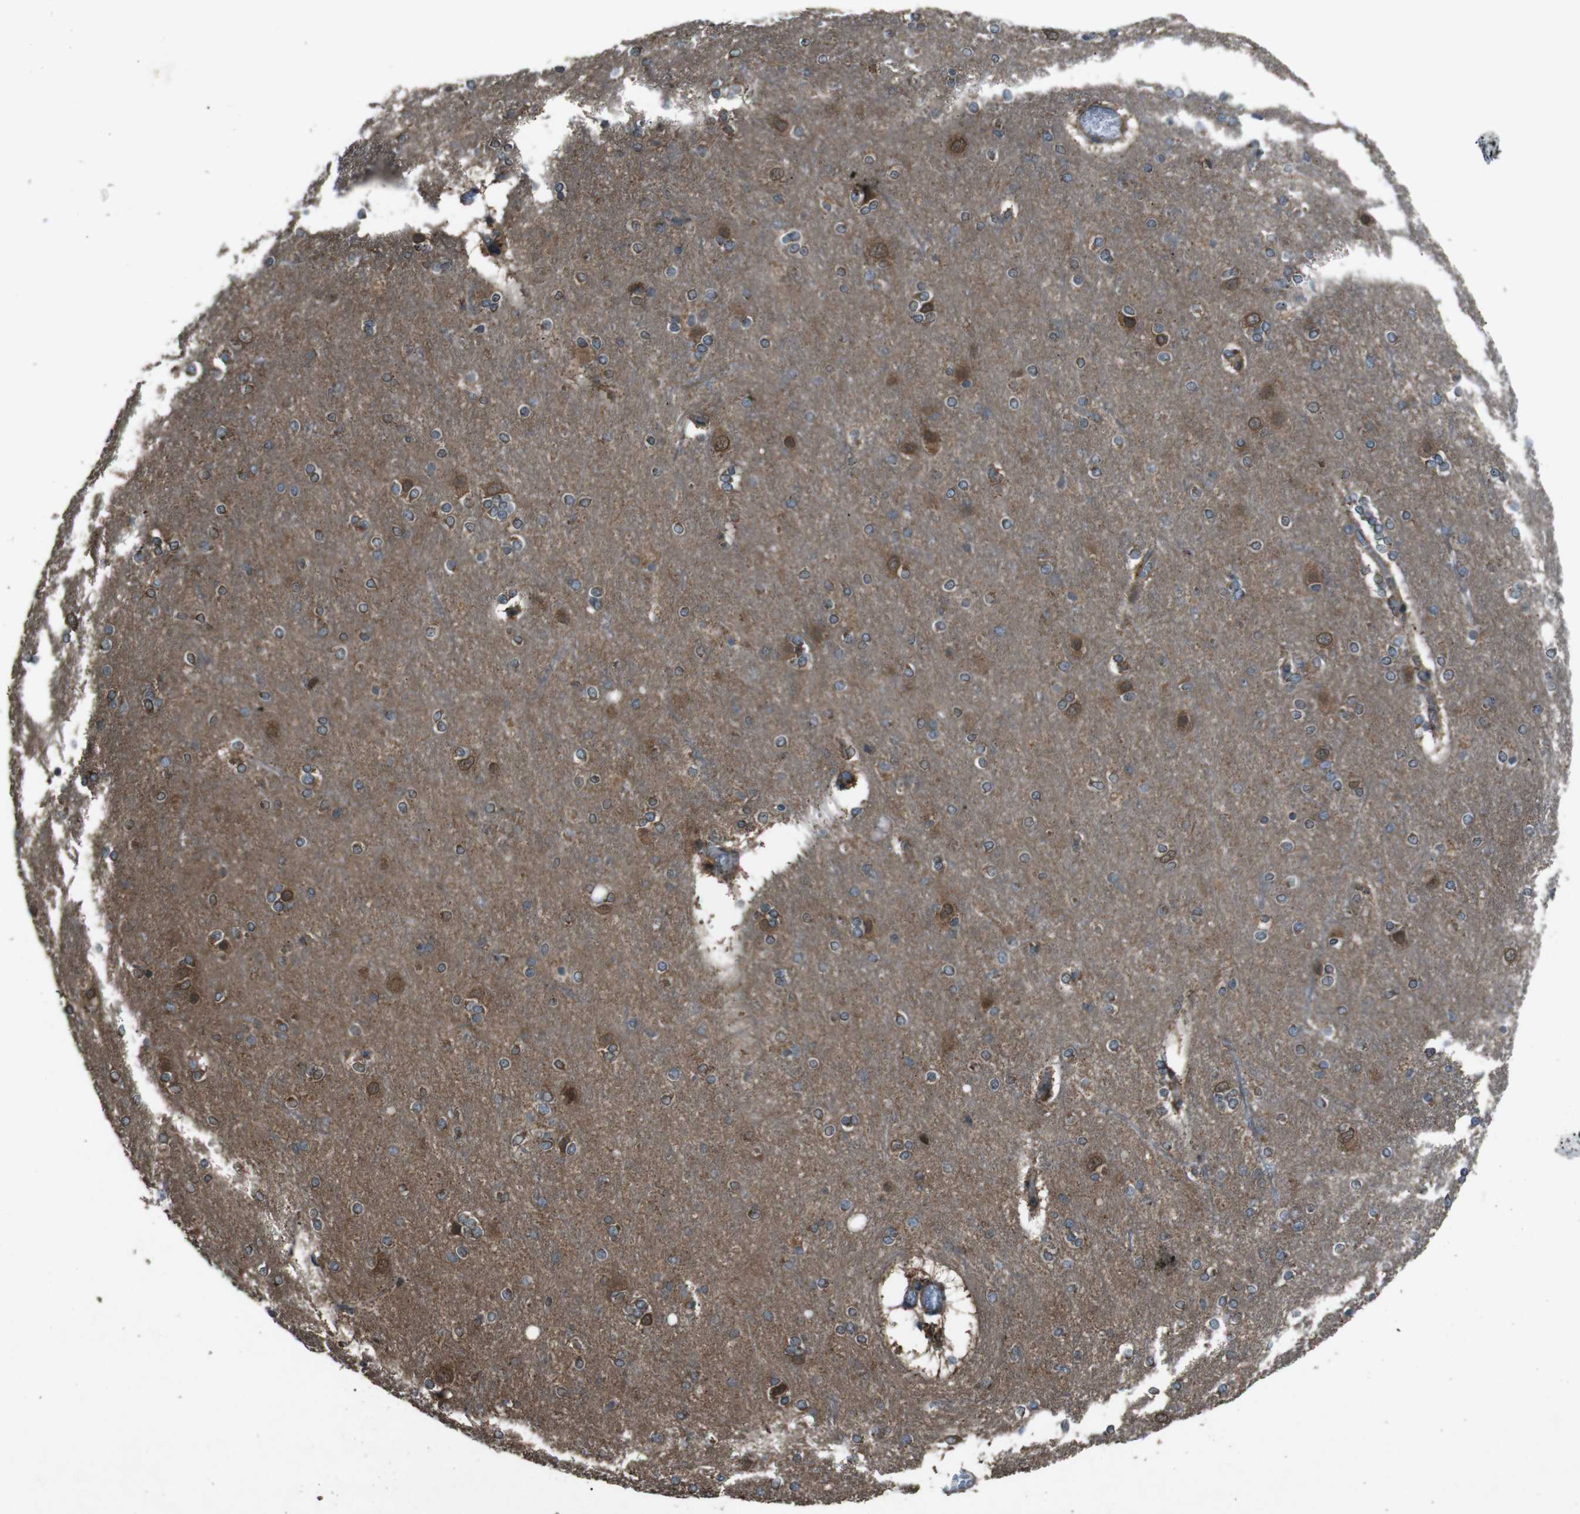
{"staining": {"intensity": "moderate", "quantity": ">75%", "location": "cytoplasmic/membranous"}, "tissue": "cerebral cortex", "cell_type": "Endothelial cells", "image_type": "normal", "snomed": [{"axis": "morphology", "description": "Normal tissue, NOS"}, {"axis": "topography", "description": "Cerebral cortex"}], "caption": "A brown stain shows moderate cytoplasmic/membranous staining of a protein in endothelial cells of unremarkable human cerebral cortex. (Stains: DAB in brown, nuclei in blue, Microscopy: brightfield microscopy at high magnification).", "gene": "SLC27A4", "patient": {"sex": "female", "age": 54}}